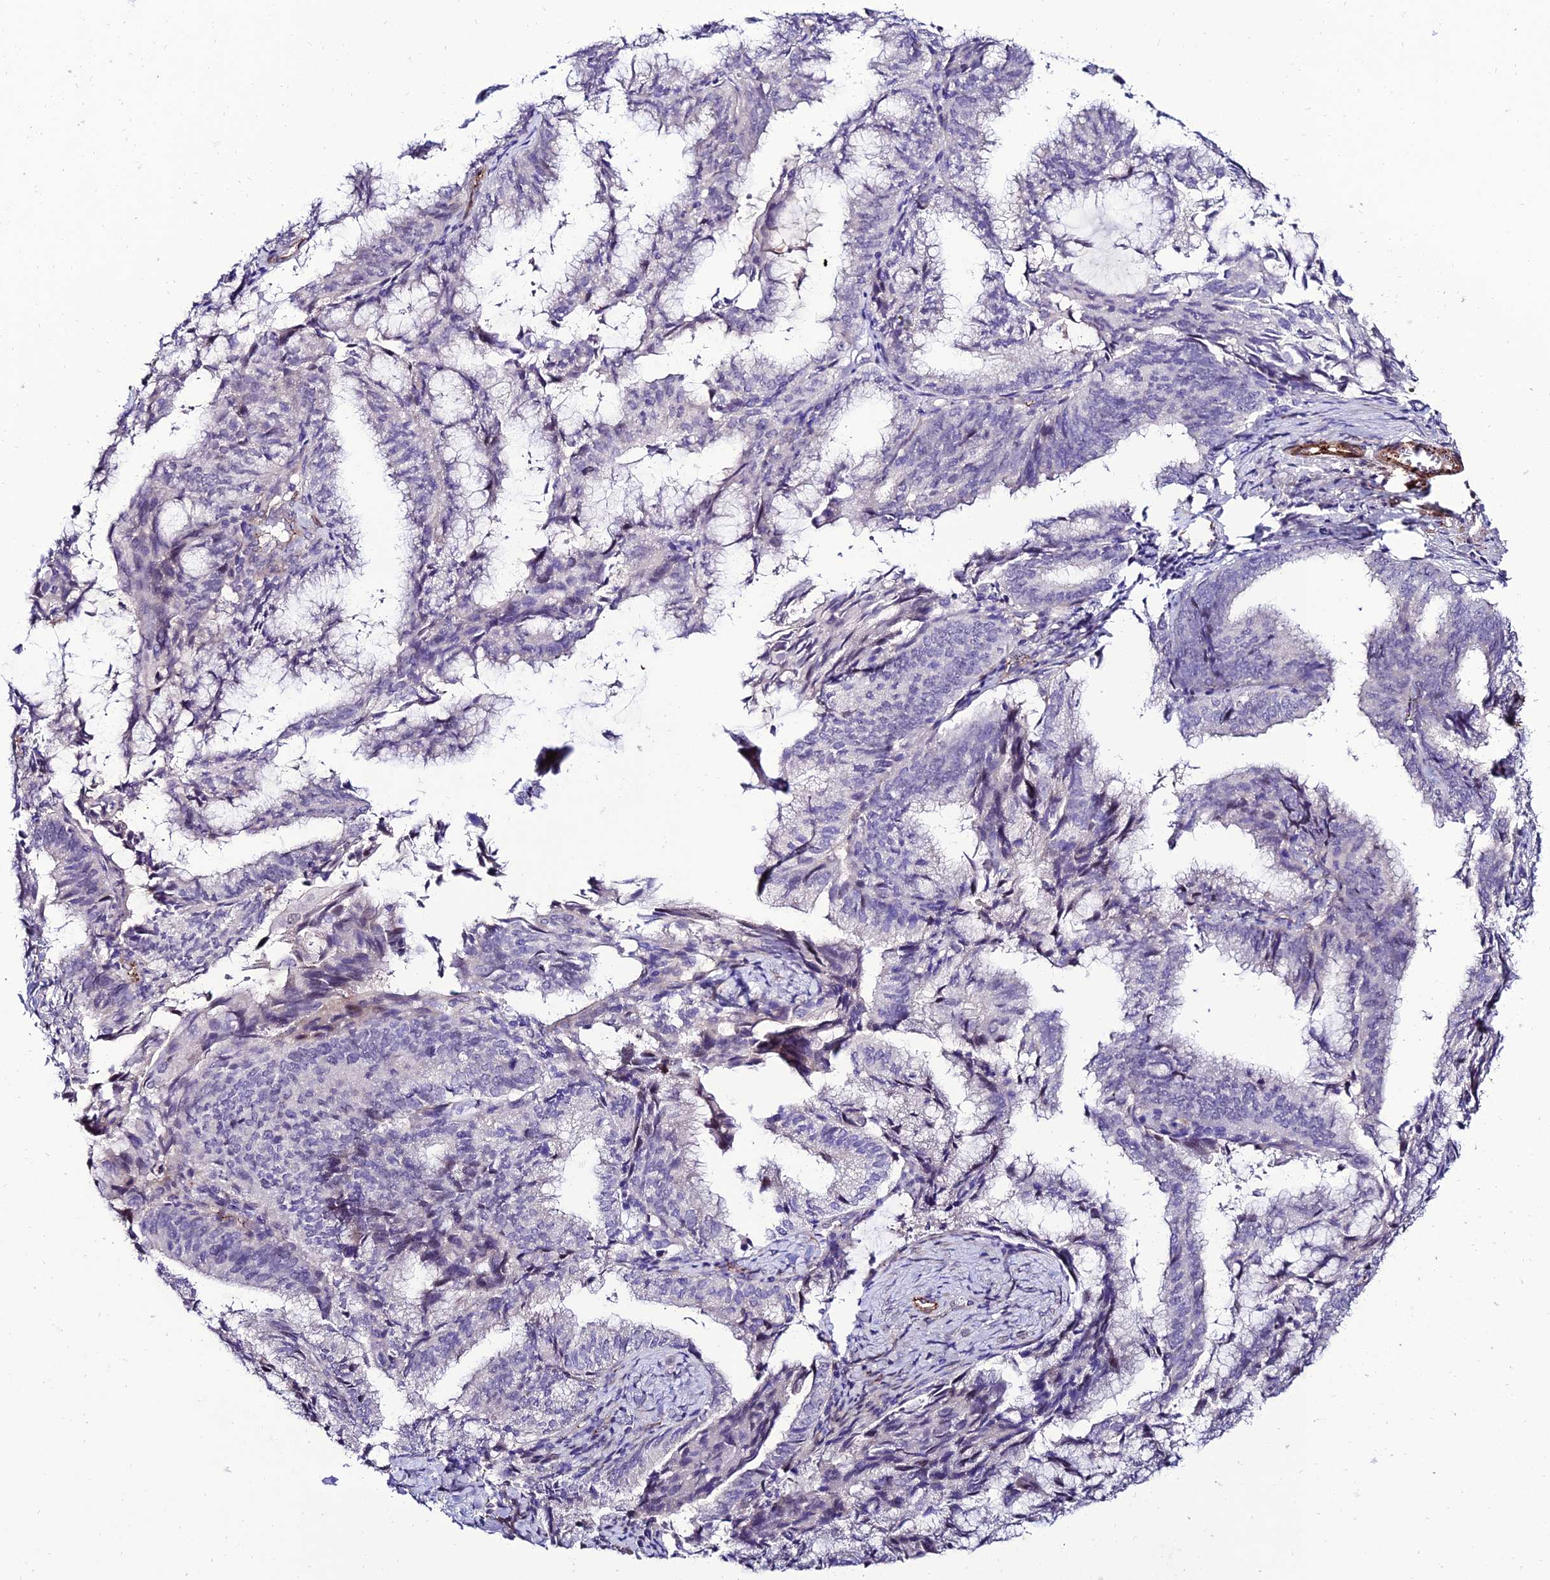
{"staining": {"intensity": "negative", "quantity": "none", "location": "none"}, "tissue": "endometrial cancer", "cell_type": "Tumor cells", "image_type": "cancer", "snomed": [{"axis": "morphology", "description": "Adenocarcinoma, NOS"}, {"axis": "topography", "description": "Endometrium"}], "caption": "Histopathology image shows no protein staining in tumor cells of adenocarcinoma (endometrial) tissue.", "gene": "ALDH3B2", "patient": {"sex": "female", "age": 49}}